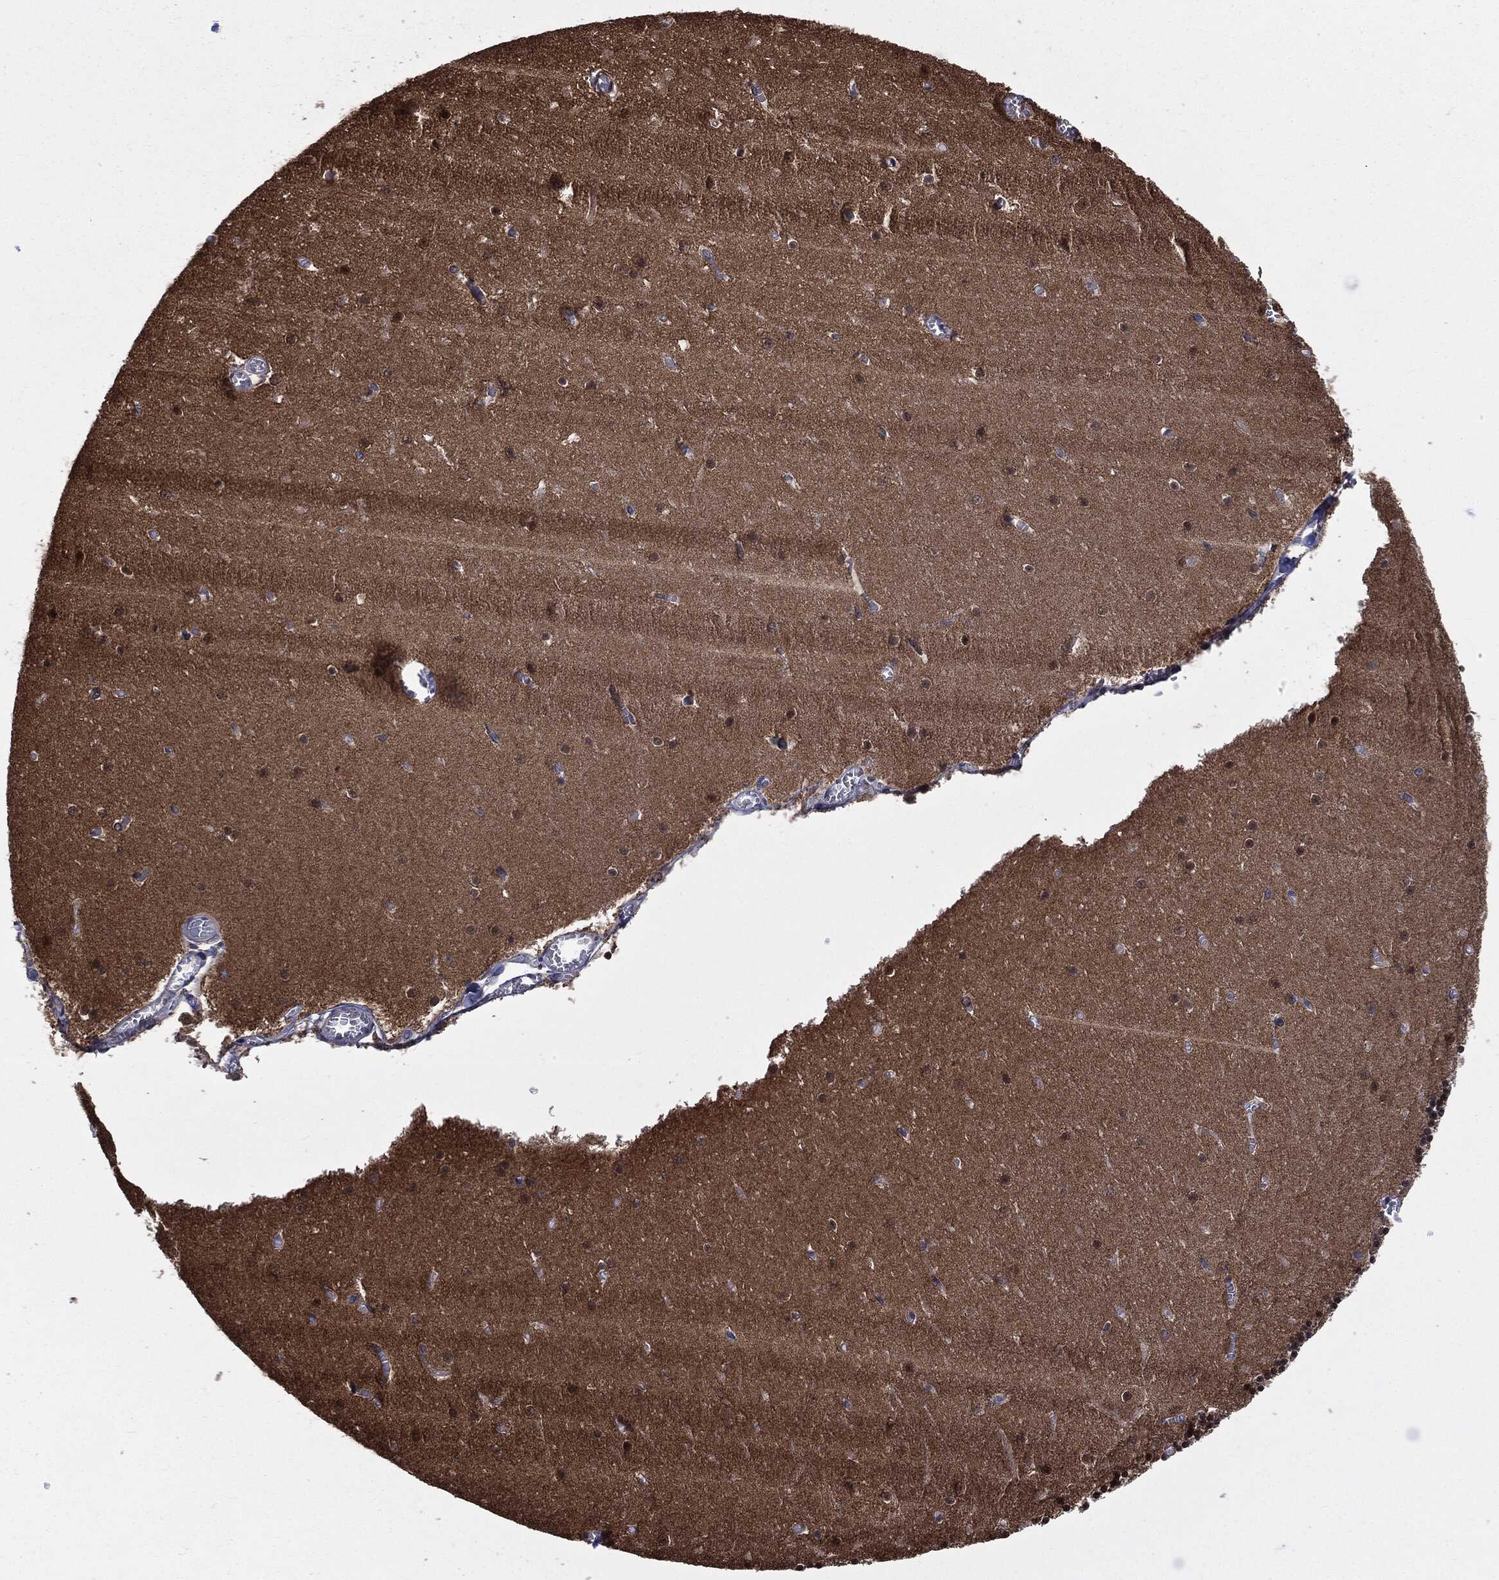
{"staining": {"intensity": "moderate", "quantity": "25%-75%", "location": "cytoplasmic/membranous,nuclear"}, "tissue": "cerebellum", "cell_type": "Cells in granular layer", "image_type": "normal", "snomed": [{"axis": "morphology", "description": "Normal tissue, NOS"}, {"axis": "topography", "description": "Cerebellum"}], "caption": "Protein expression by IHC exhibits moderate cytoplasmic/membranous,nuclear expression in approximately 25%-75% of cells in granular layer in unremarkable cerebellum. (DAB IHC with brightfield microscopy, high magnification).", "gene": "GPI", "patient": {"sex": "female", "age": 28}}